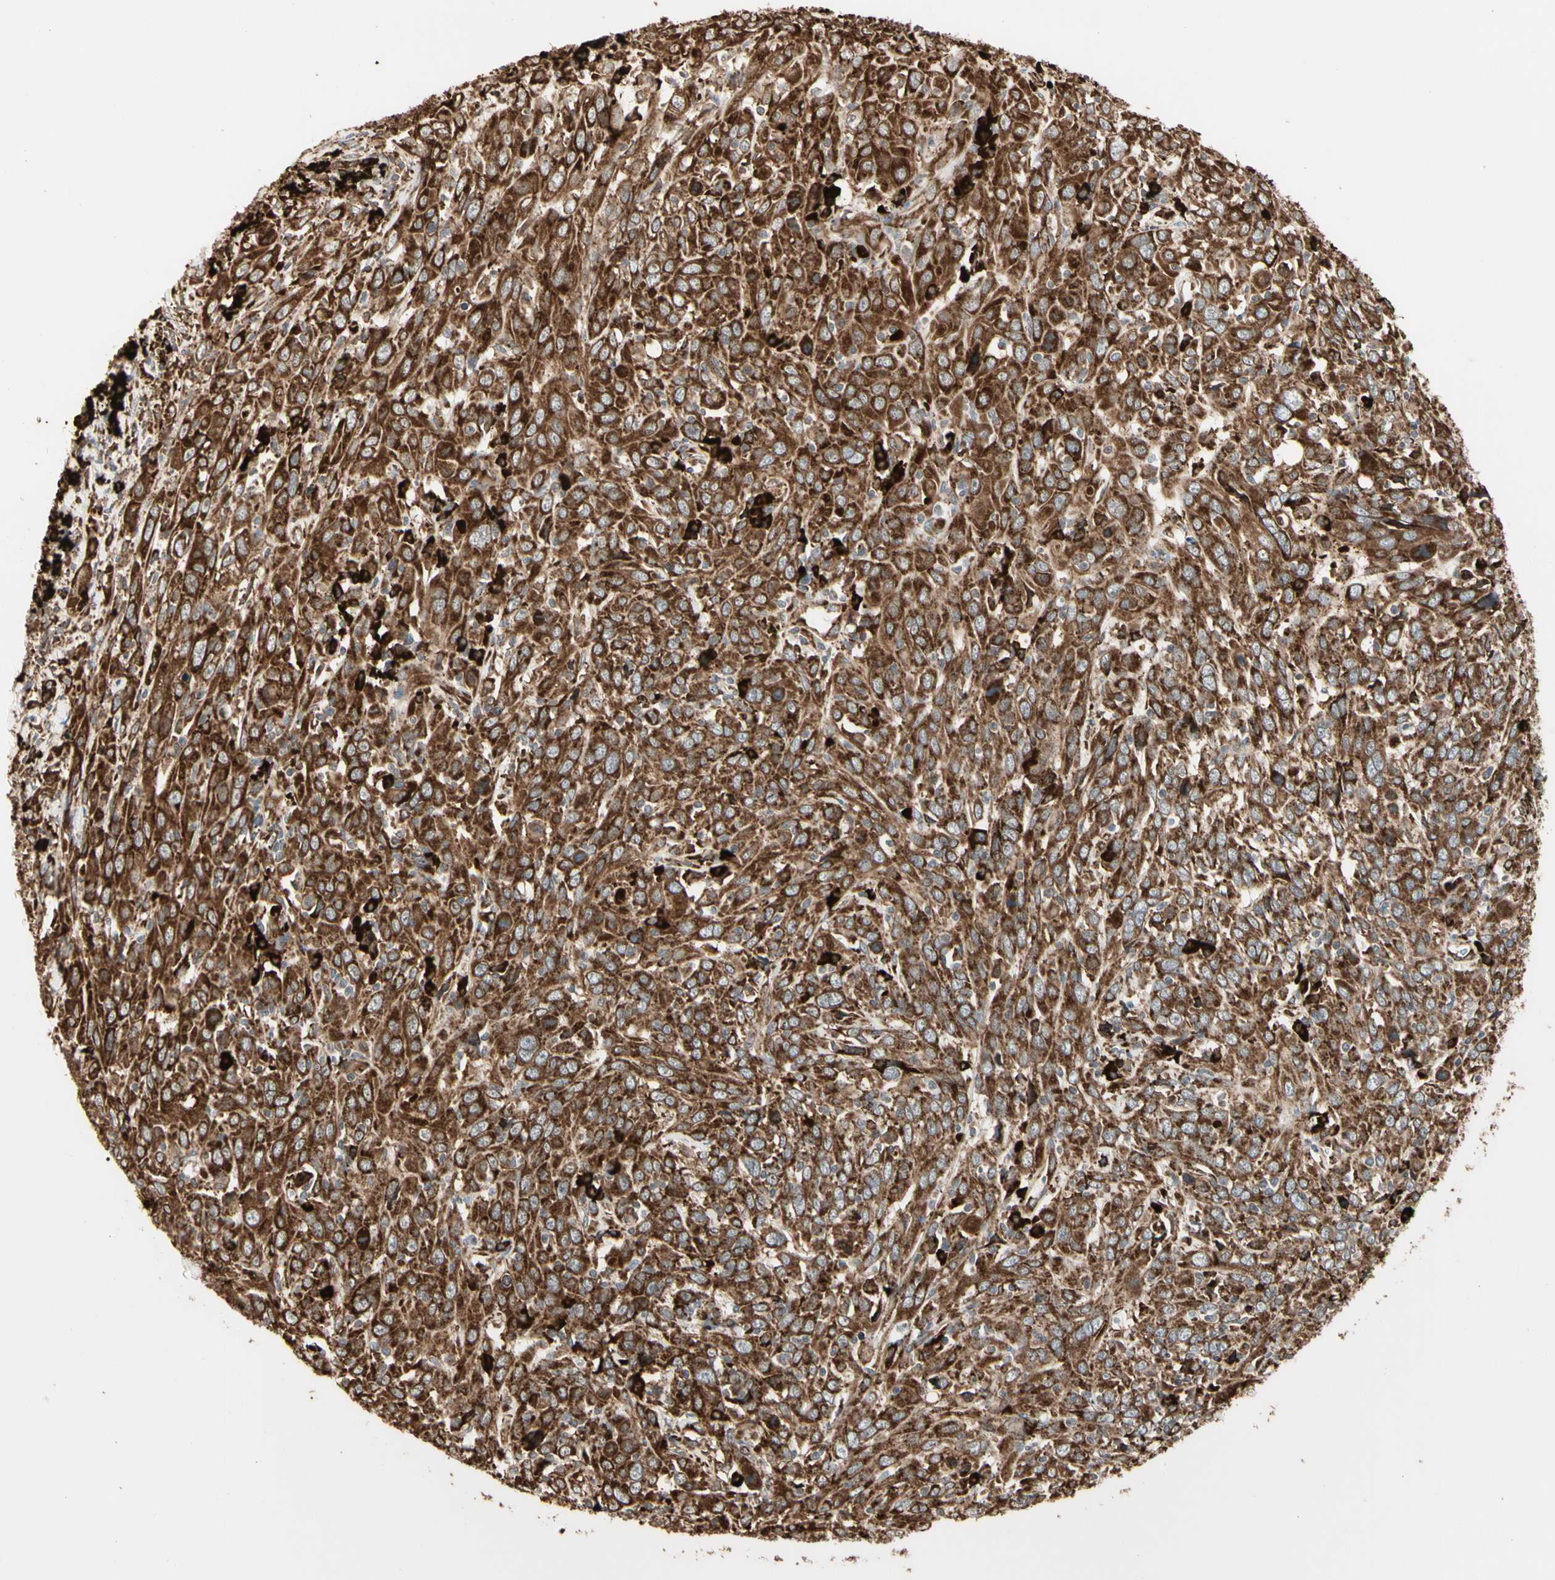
{"staining": {"intensity": "strong", "quantity": ">75%", "location": "cytoplasmic/membranous"}, "tissue": "cervical cancer", "cell_type": "Tumor cells", "image_type": "cancer", "snomed": [{"axis": "morphology", "description": "Squamous cell carcinoma, NOS"}, {"axis": "topography", "description": "Cervix"}], "caption": "High-magnification brightfield microscopy of squamous cell carcinoma (cervical) stained with DAB (brown) and counterstained with hematoxylin (blue). tumor cells exhibit strong cytoplasmic/membranous staining is present in approximately>75% of cells. (DAB (3,3'-diaminobenzidine) IHC, brown staining for protein, blue staining for nuclei).", "gene": "HSP90B1", "patient": {"sex": "female", "age": 46}}